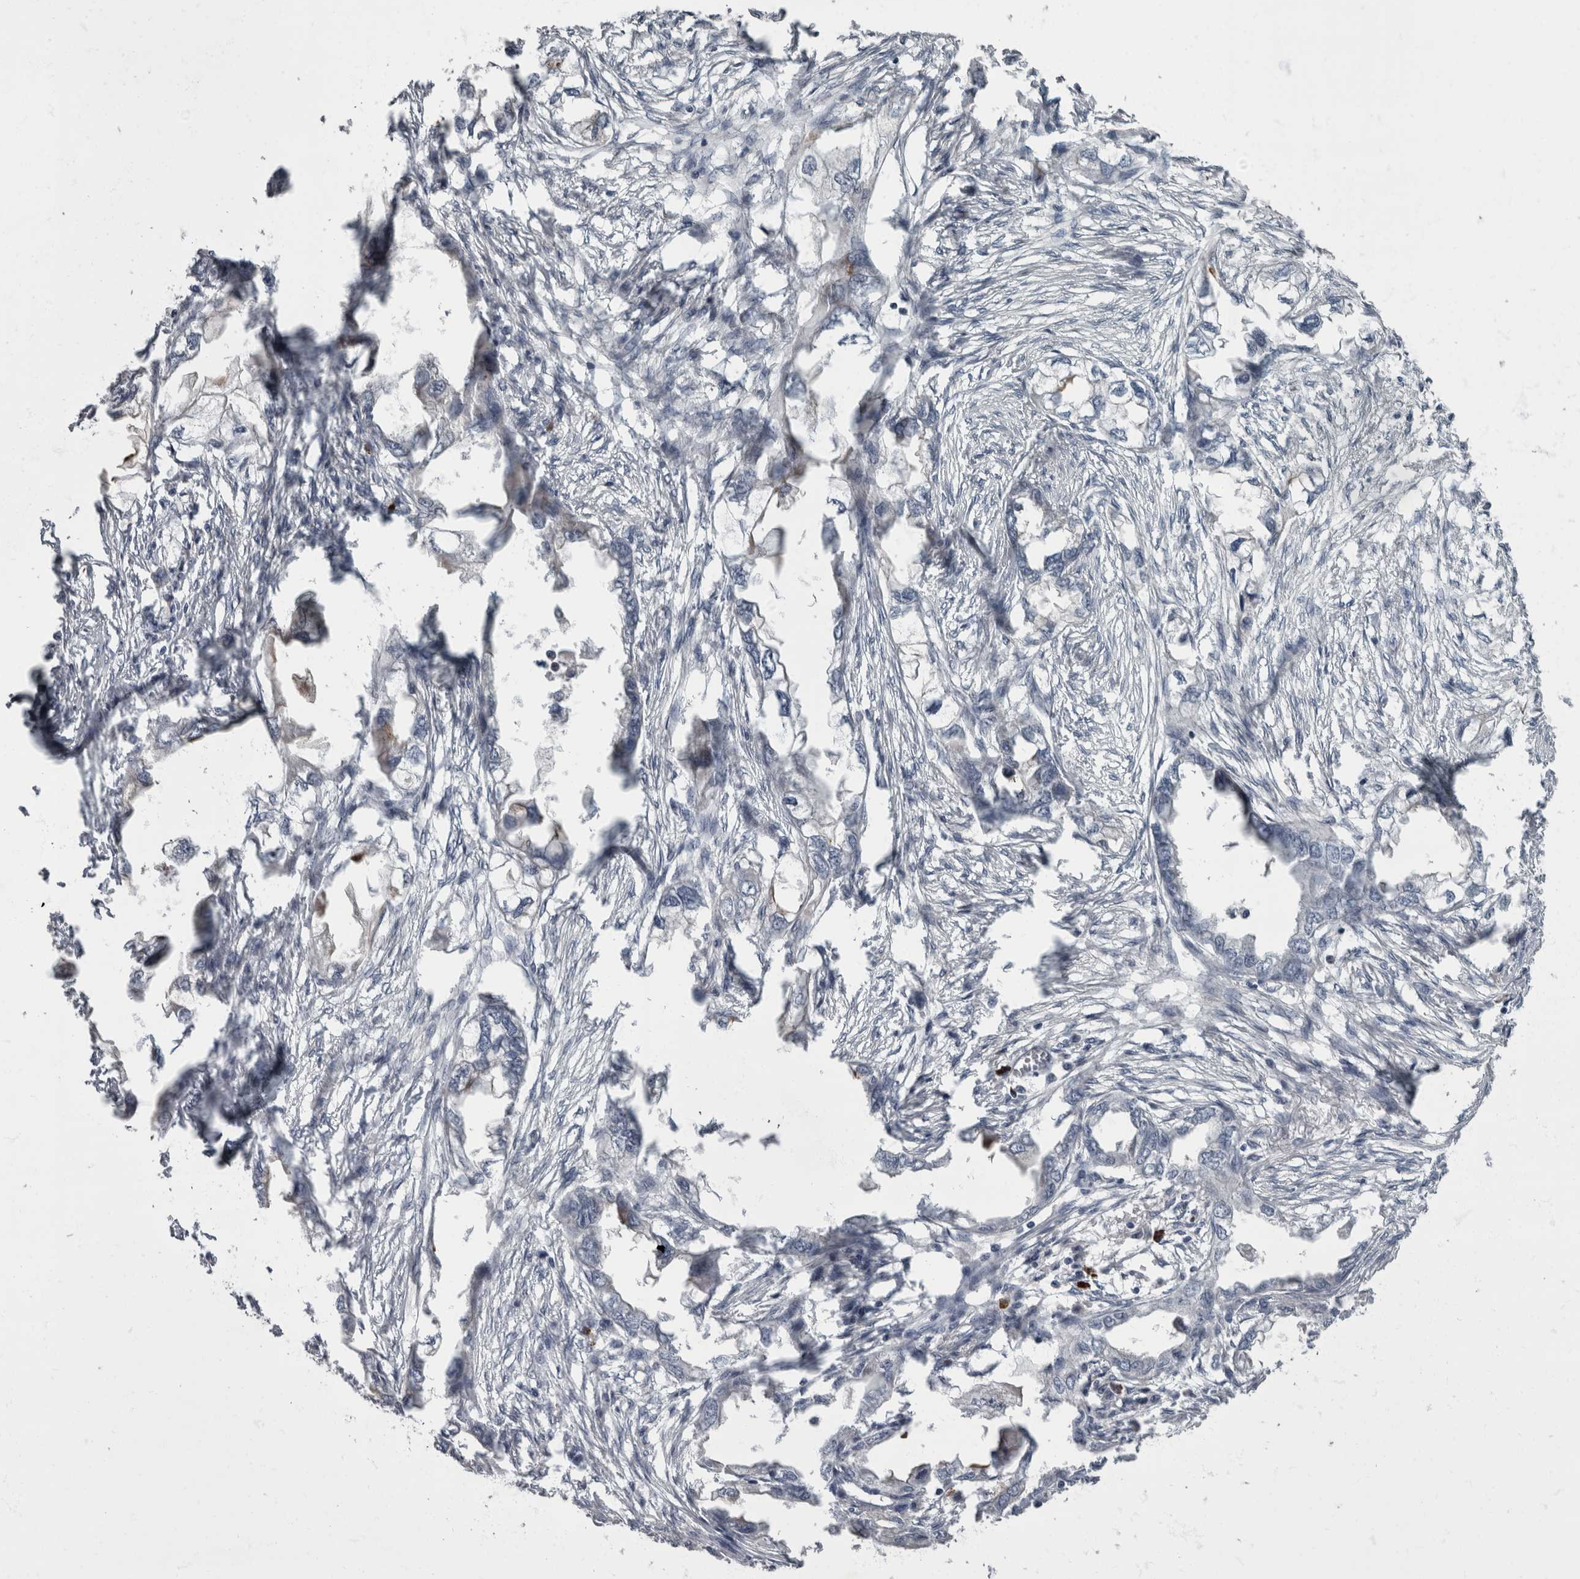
{"staining": {"intensity": "negative", "quantity": "none", "location": "none"}, "tissue": "endometrial cancer", "cell_type": "Tumor cells", "image_type": "cancer", "snomed": [{"axis": "morphology", "description": "Adenocarcinoma, NOS"}, {"axis": "morphology", "description": "Adenocarcinoma, metastatic, NOS"}, {"axis": "topography", "description": "Adipose tissue"}, {"axis": "topography", "description": "Endometrium"}], "caption": "This is an IHC image of endometrial adenocarcinoma. There is no expression in tumor cells.", "gene": "CDC42BPG", "patient": {"sex": "female", "age": 67}}